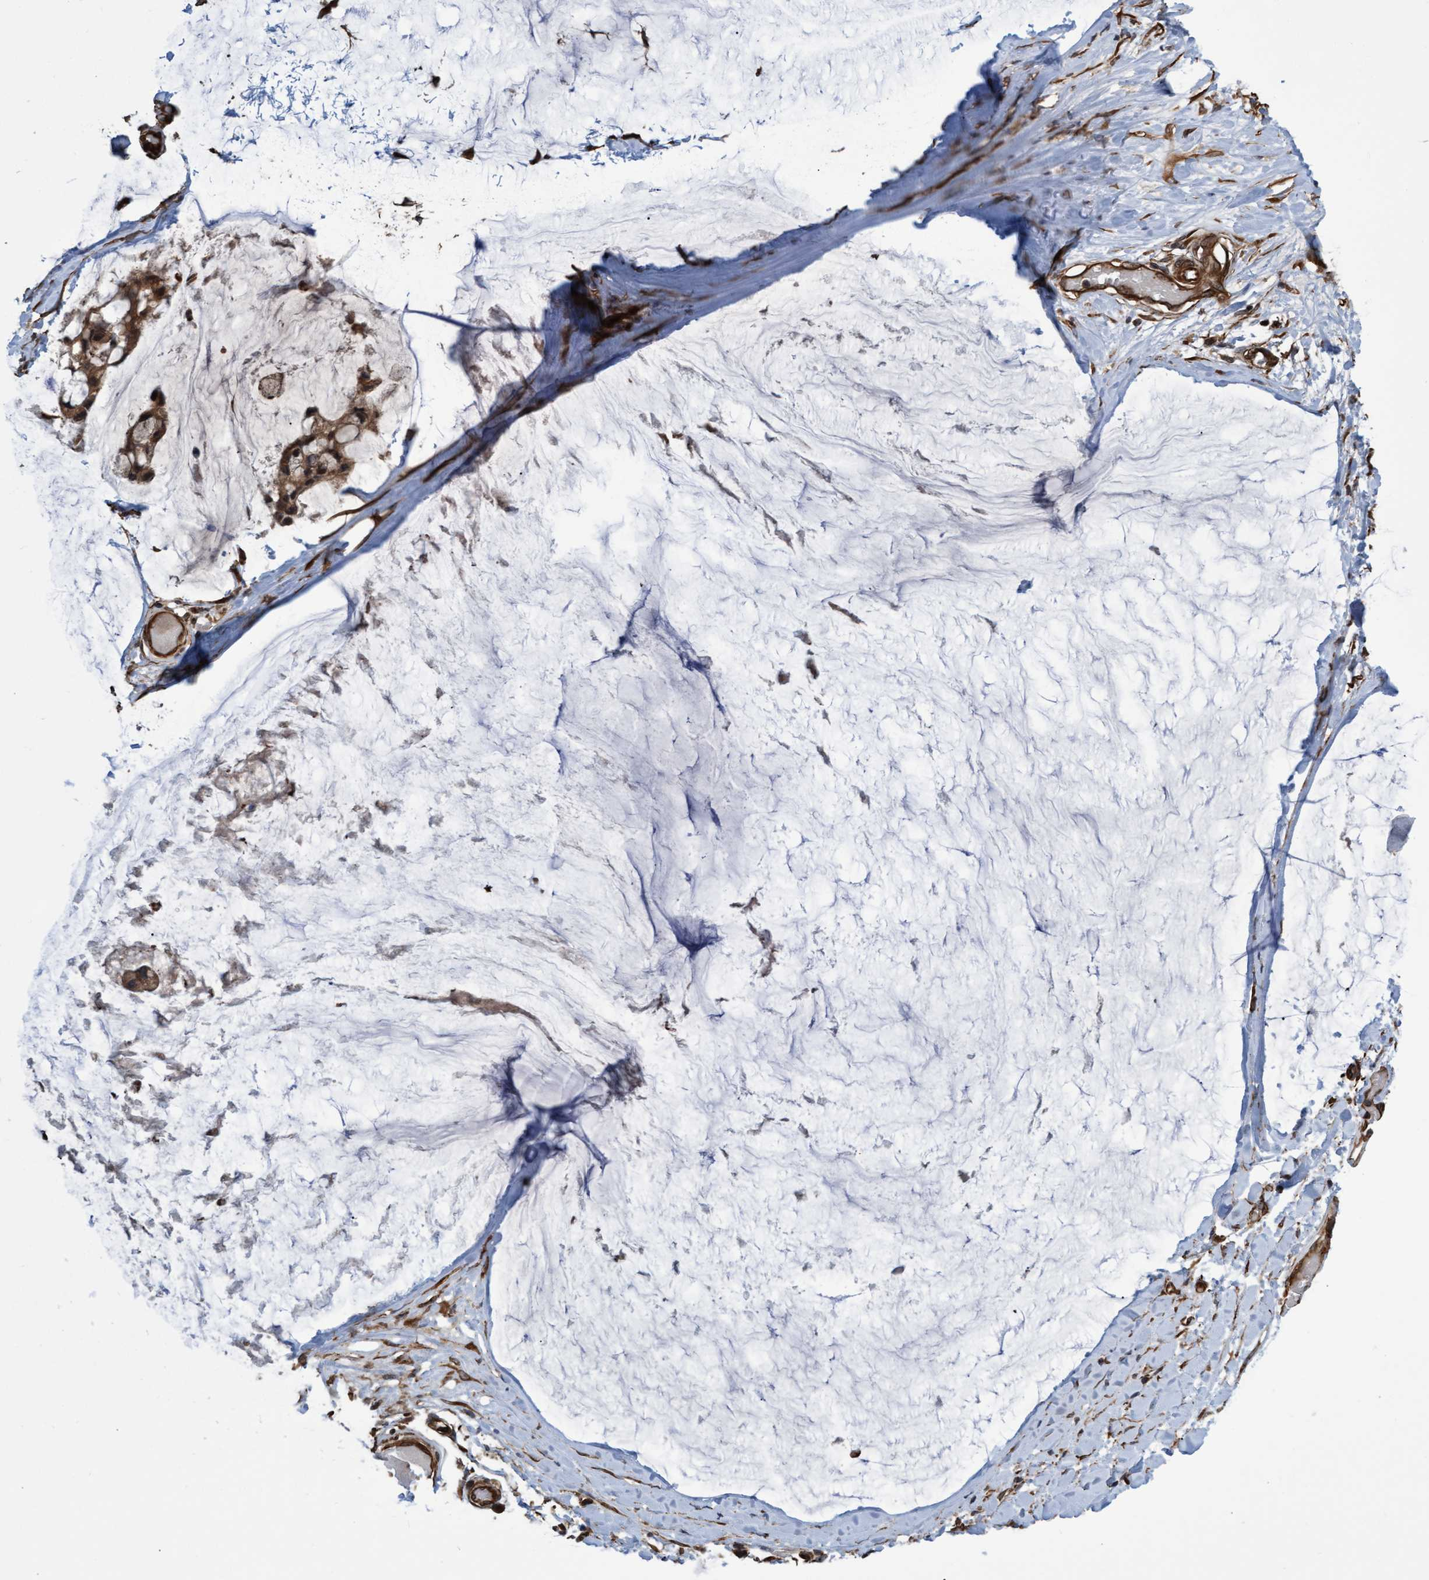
{"staining": {"intensity": "moderate", "quantity": ">75%", "location": "cytoplasmic/membranous"}, "tissue": "ovarian cancer", "cell_type": "Tumor cells", "image_type": "cancer", "snomed": [{"axis": "morphology", "description": "Cystadenocarcinoma, mucinous, NOS"}, {"axis": "topography", "description": "Ovary"}], "caption": "The micrograph reveals immunohistochemical staining of ovarian cancer. There is moderate cytoplasmic/membranous positivity is present in about >75% of tumor cells. (DAB (3,3'-diaminobenzidine) IHC, brown staining for protein, blue staining for nuclei).", "gene": "TNFRSF10B", "patient": {"sex": "female", "age": 39}}